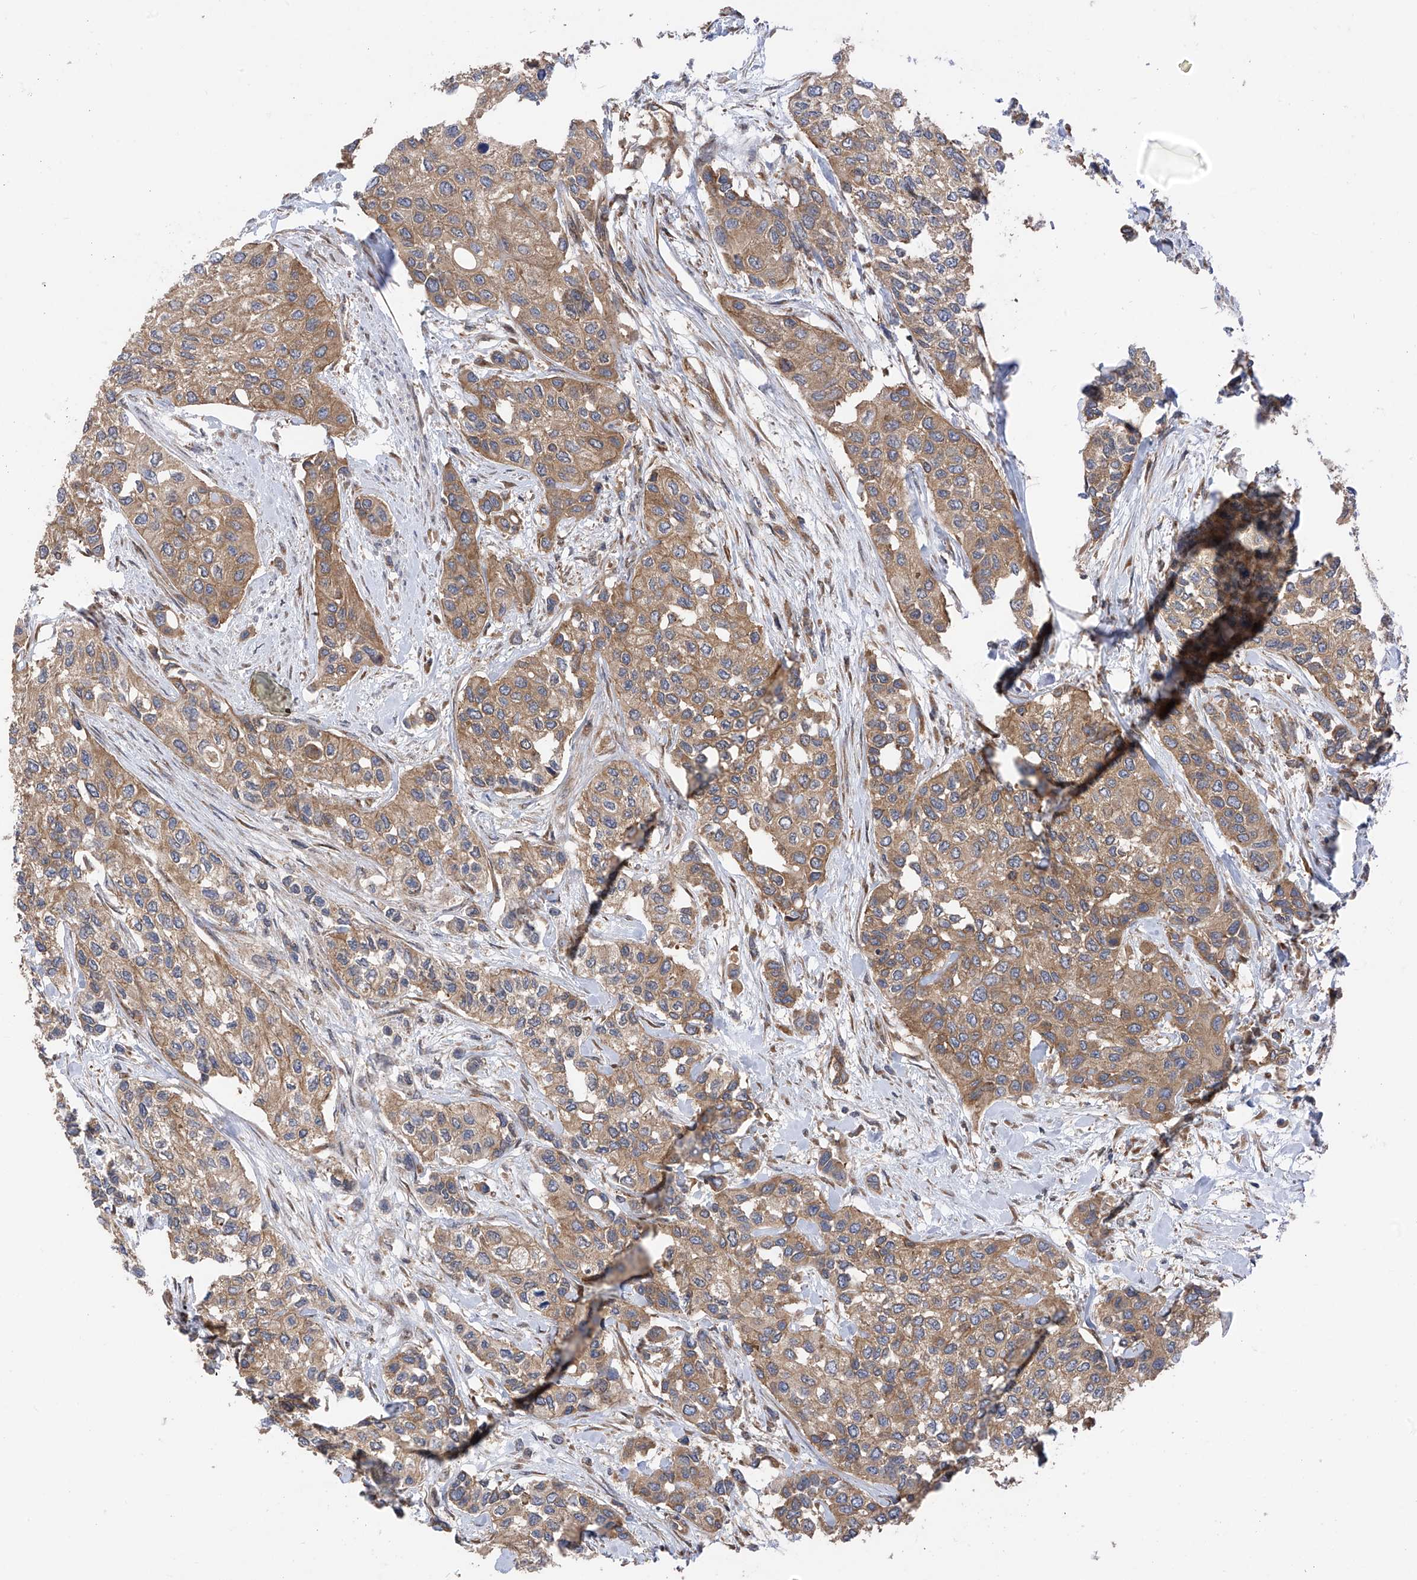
{"staining": {"intensity": "moderate", "quantity": ">75%", "location": "cytoplasmic/membranous"}, "tissue": "urothelial cancer", "cell_type": "Tumor cells", "image_type": "cancer", "snomed": [{"axis": "morphology", "description": "Normal tissue, NOS"}, {"axis": "morphology", "description": "Urothelial carcinoma, High grade"}, {"axis": "topography", "description": "Vascular tissue"}, {"axis": "topography", "description": "Urinary bladder"}], "caption": "Immunohistochemistry image of high-grade urothelial carcinoma stained for a protein (brown), which reveals medium levels of moderate cytoplasmic/membranous positivity in about >75% of tumor cells.", "gene": "CHPF", "patient": {"sex": "female", "age": 56}}